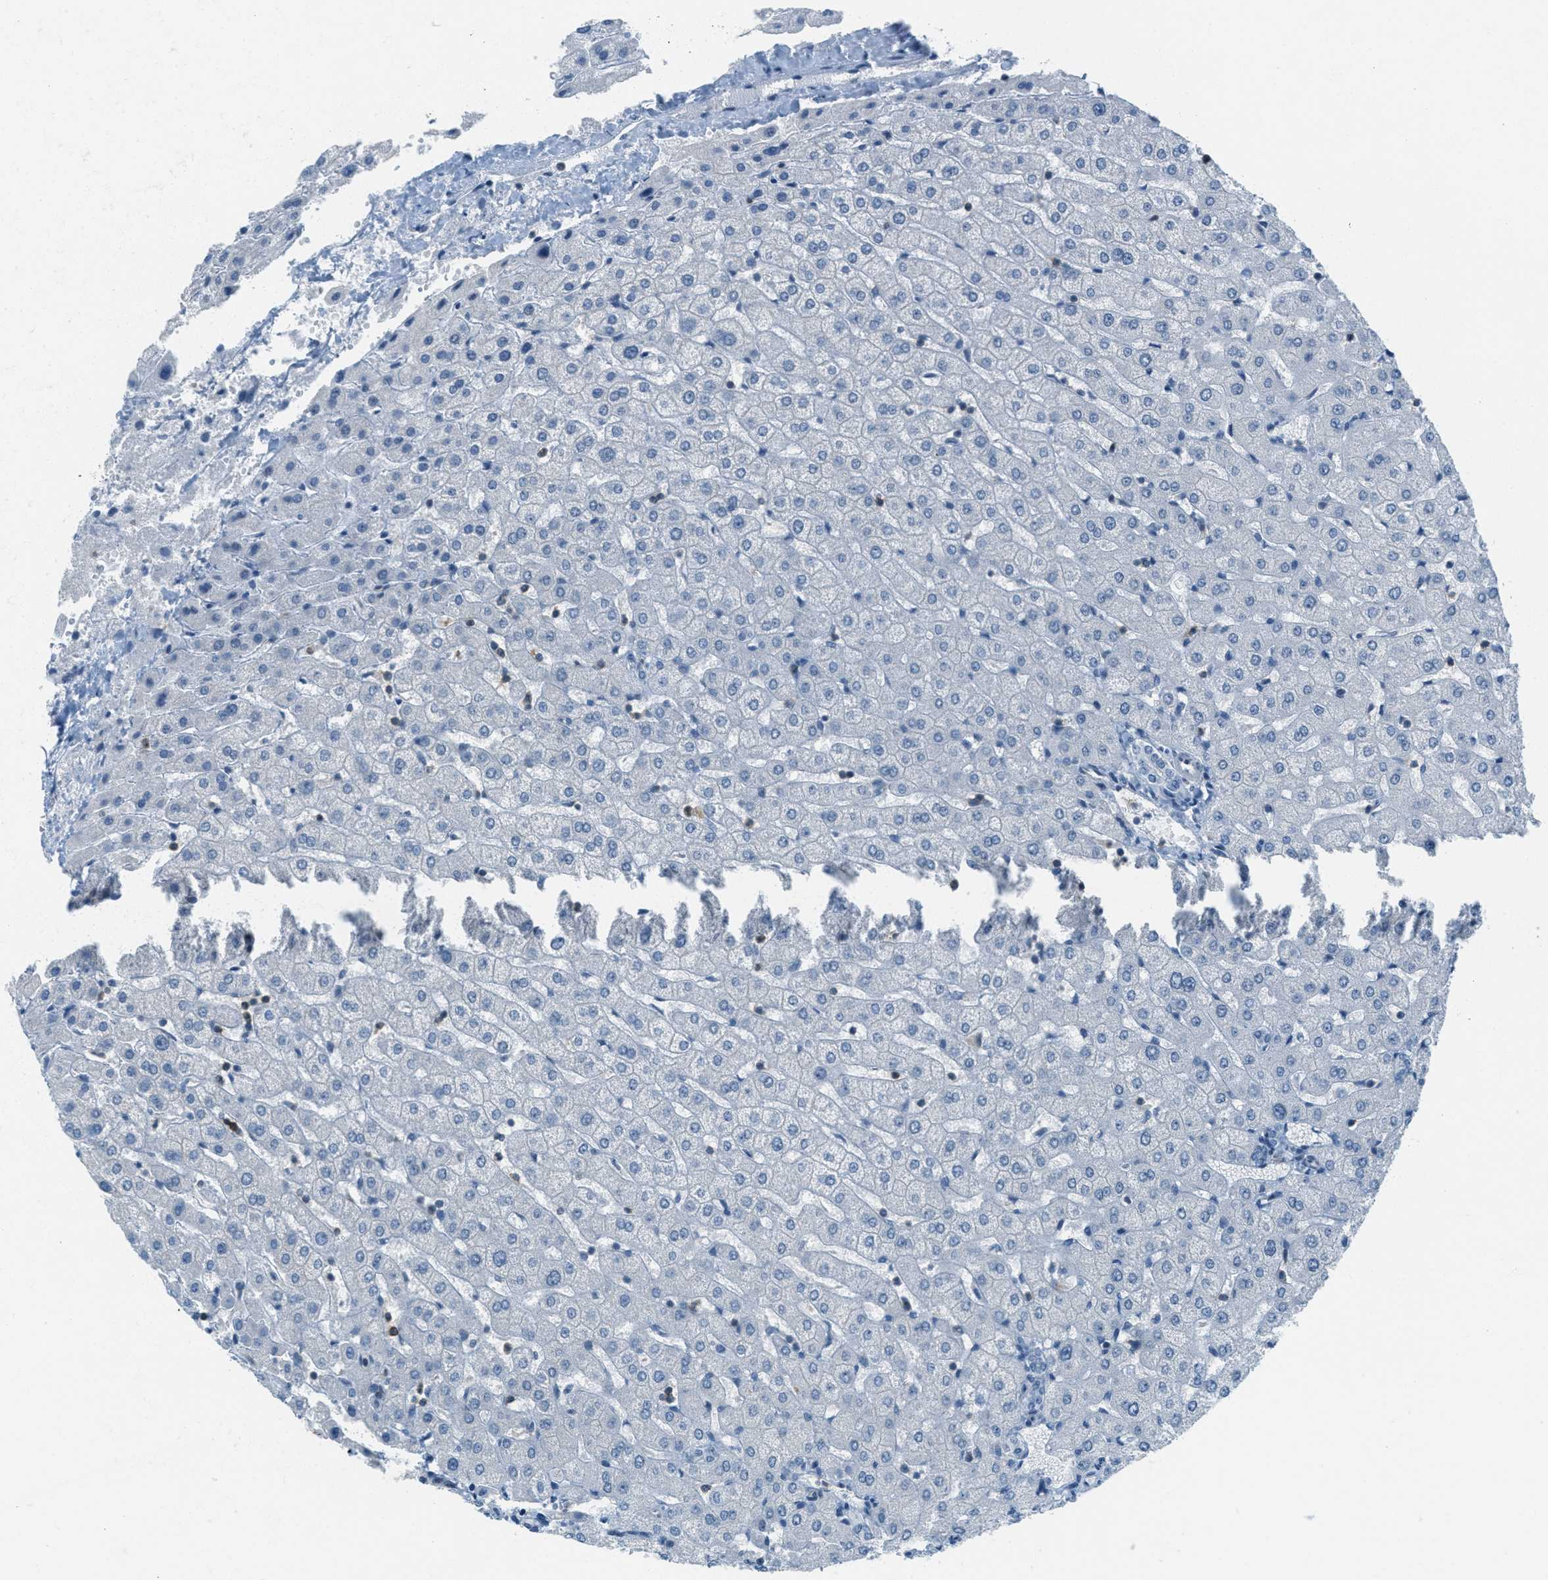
{"staining": {"intensity": "negative", "quantity": "none", "location": "none"}, "tissue": "liver", "cell_type": "Cholangiocytes", "image_type": "normal", "snomed": [{"axis": "morphology", "description": "Normal tissue, NOS"}, {"axis": "morphology", "description": "Fibrosis, NOS"}, {"axis": "topography", "description": "Liver"}], "caption": "High power microscopy micrograph of an immunohistochemistry (IHC) photomicrograph of normal liver, revealing no significant staining in cholangiocytes.", "gene": "FYN", "patient": {"sex": "female", "age": 29}}